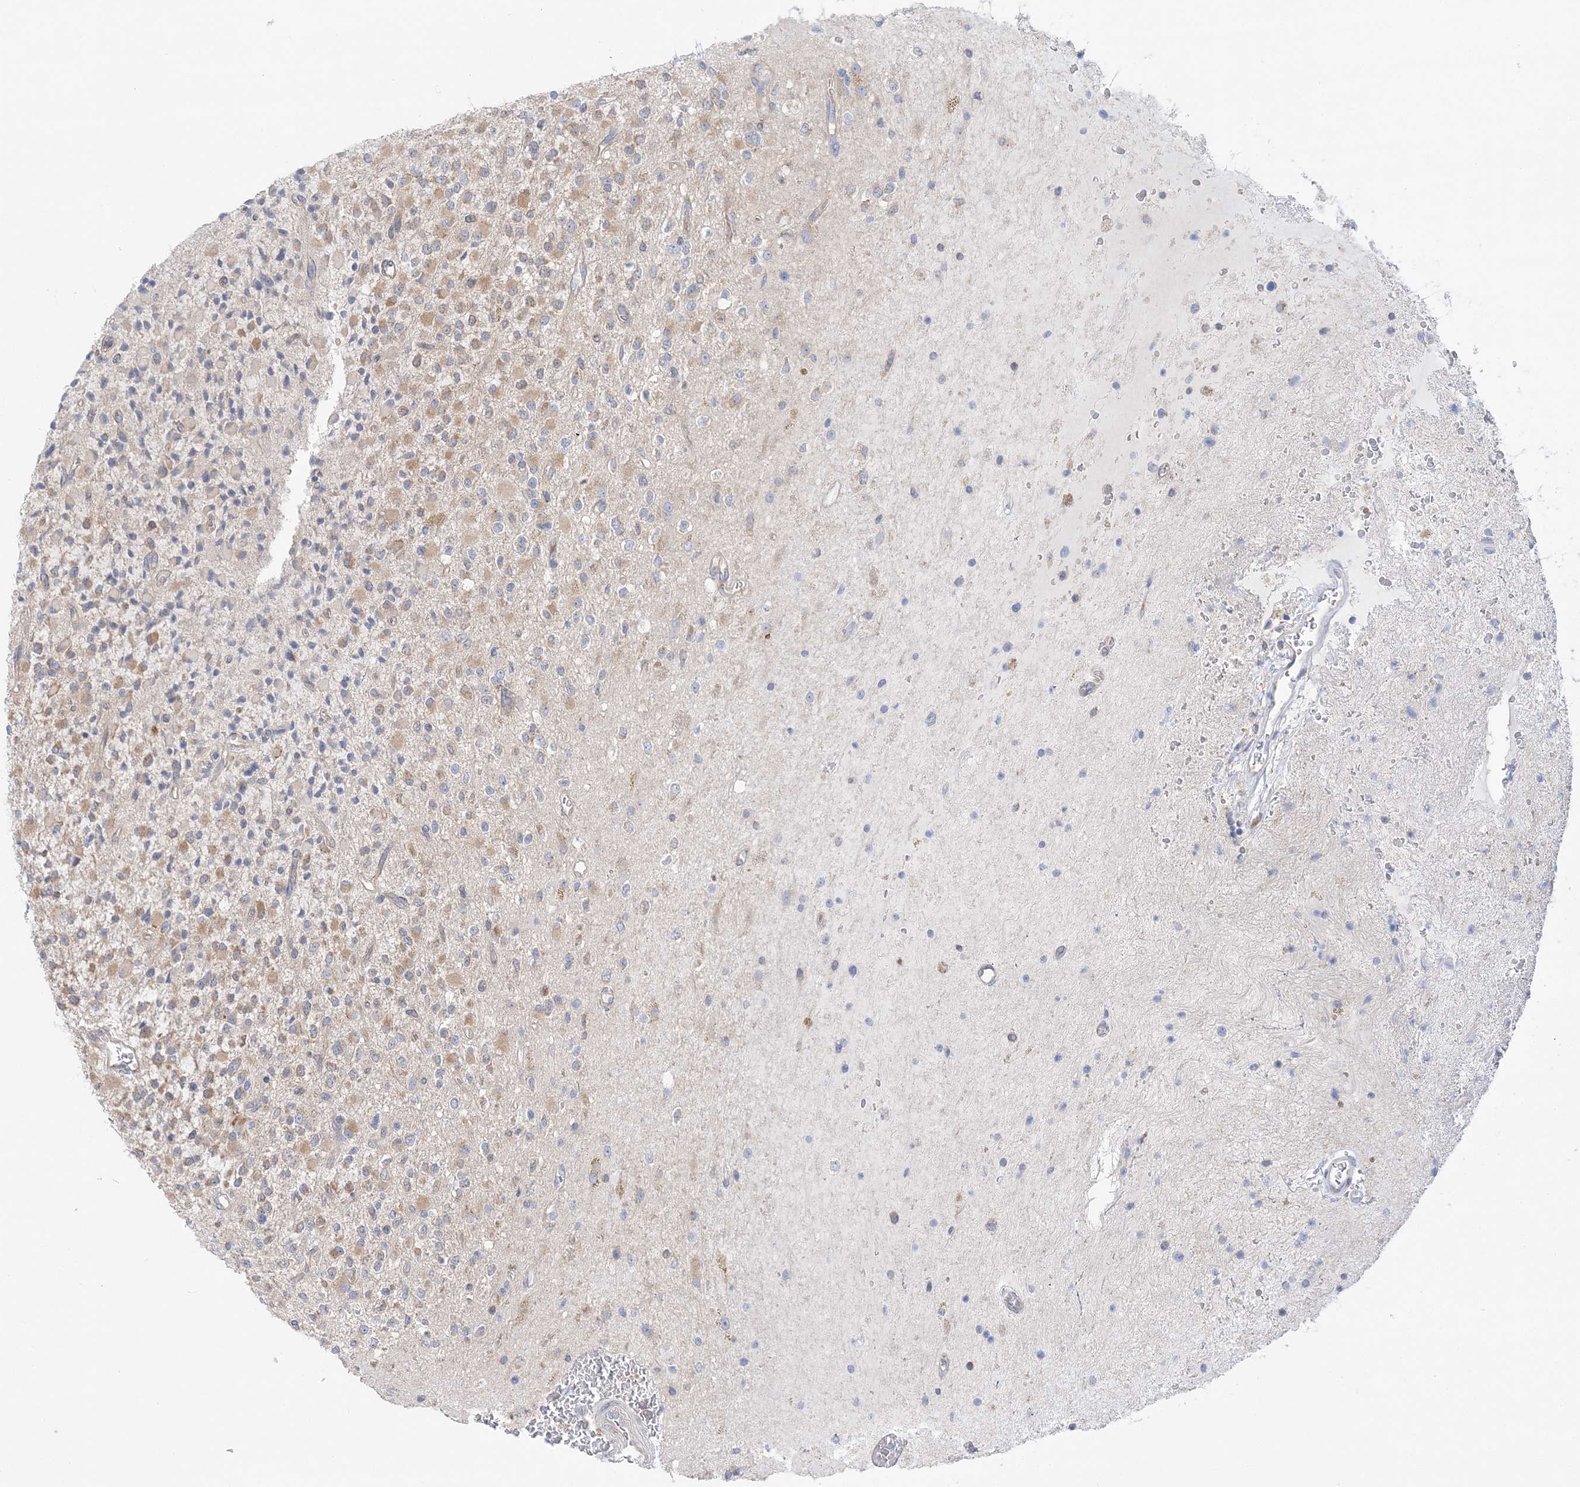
{"staining": {"intensity": "weak", "quantity": ">75%", "location": "cytoplasmic/membranous"}, "tissue": "glioma", "cell_type": "Tumor cells", "image_type": "cancer", "snomed": [{"axis": "morphology", "description": "Glioma, malignant, High grade"}, {"axis": "topography", "description": "Brain"}], "caption": "A low amount of weak cytoplasmic/membranous staining is appreciated in about >75% of tumor cells in glioma tissue. (Stains: DAB (3,3'-diaminobenzidine) in brown, nuclei in blue, Microscopy: brightfield microscopy at high magnification).", "gene": "FAM114A2", "patient": {"sex": "male", "age": 34}}